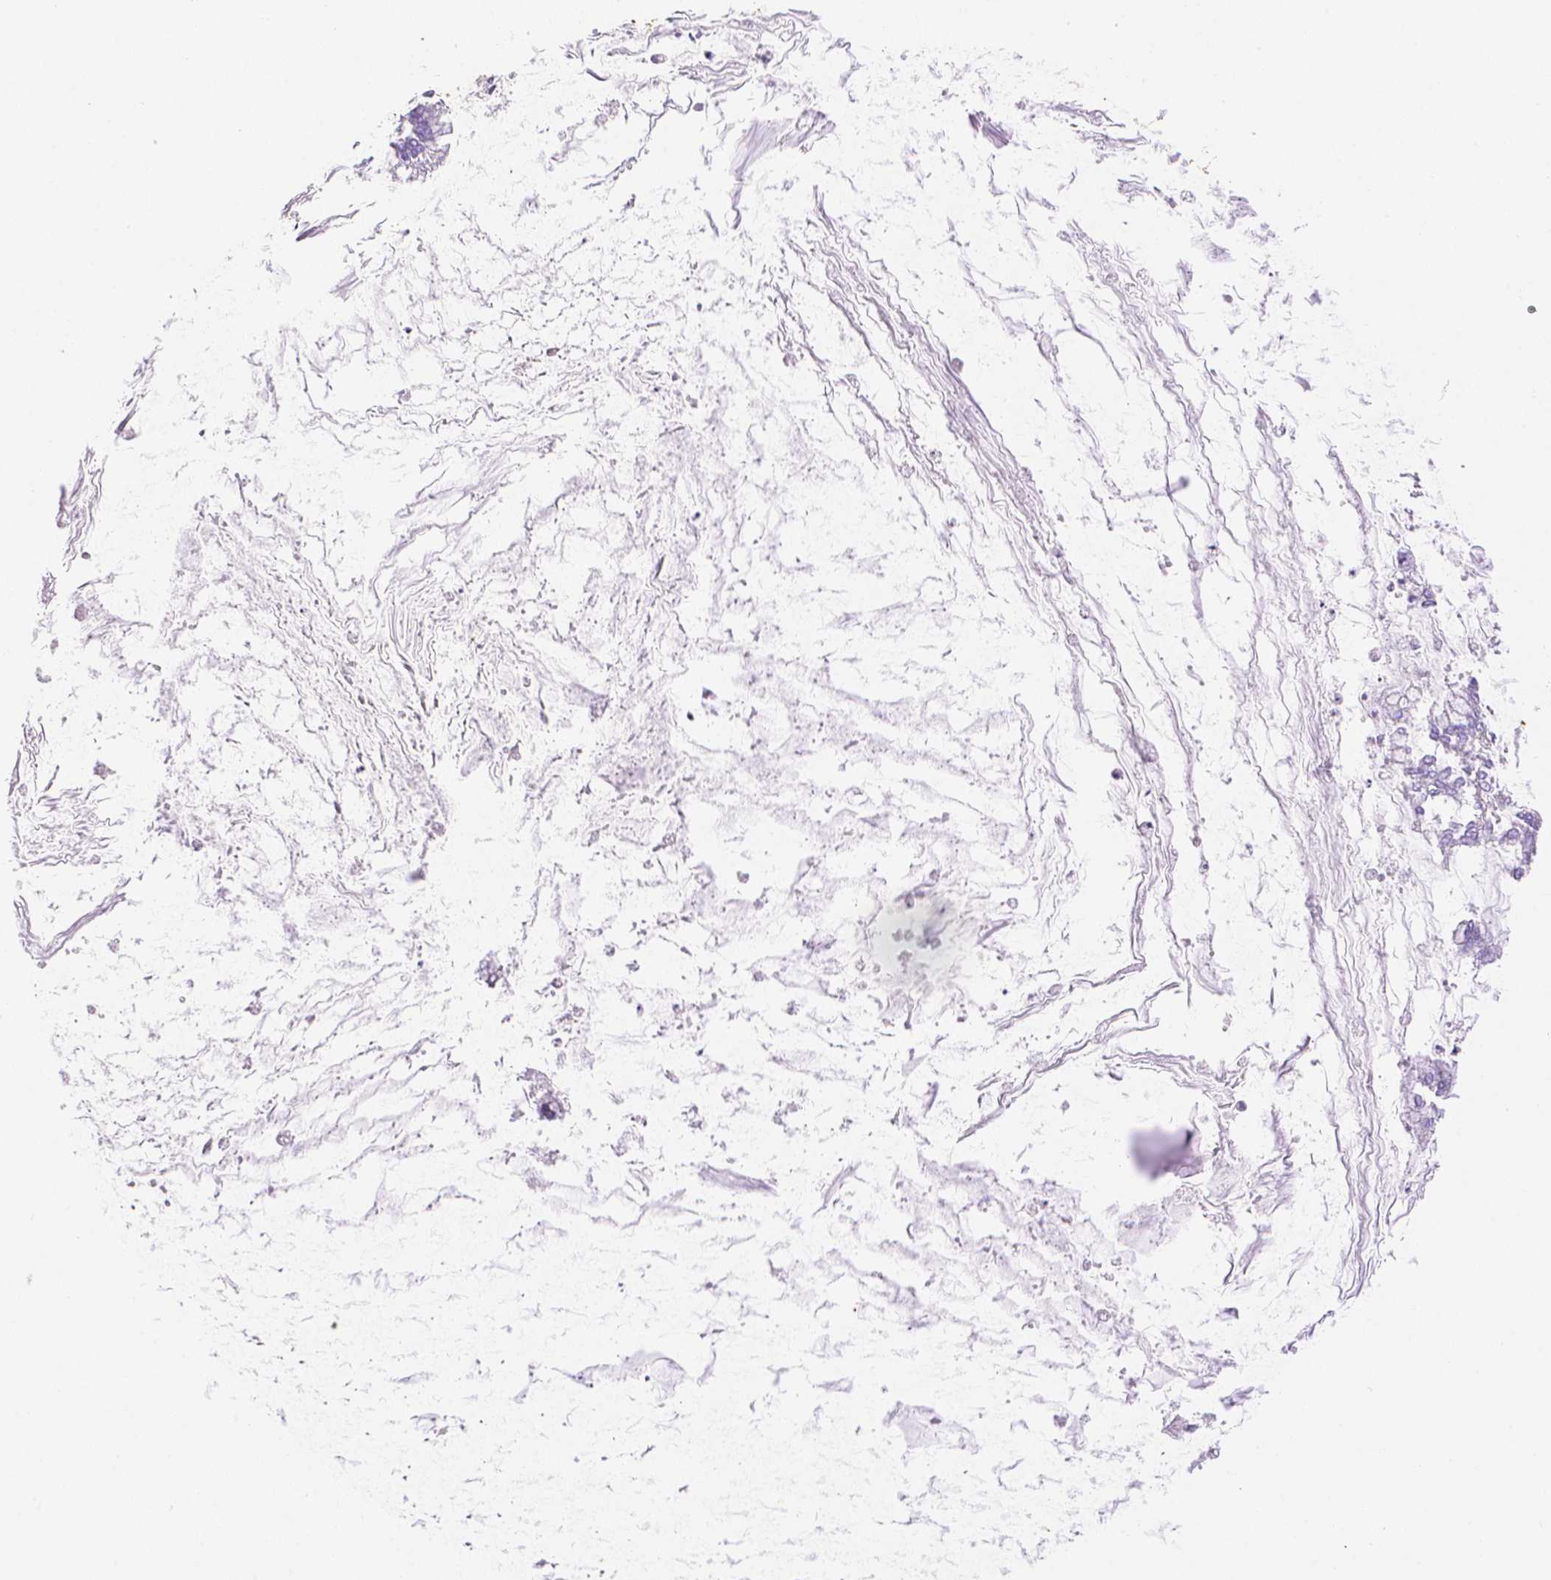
{"staining": {"intensity": "negative", "quantity": "none", "location": "none"}, "tissue": "ovarian cancer", "cell_type": "Tumor cells", "image_type": "cancer", "snomed": [{"axis": "morphology", "description": "Cystadenocarcinoma, mucinous, NOS"}, {"axis": "topography", "description": "Ovary"}], "caption": "The photomicrograph displays no significant staining in tumor cells of mucinous cystadenocarcinoma (ovarian).", "gene": "FBN1", "patient": {"sex": "female", "age": 67}}